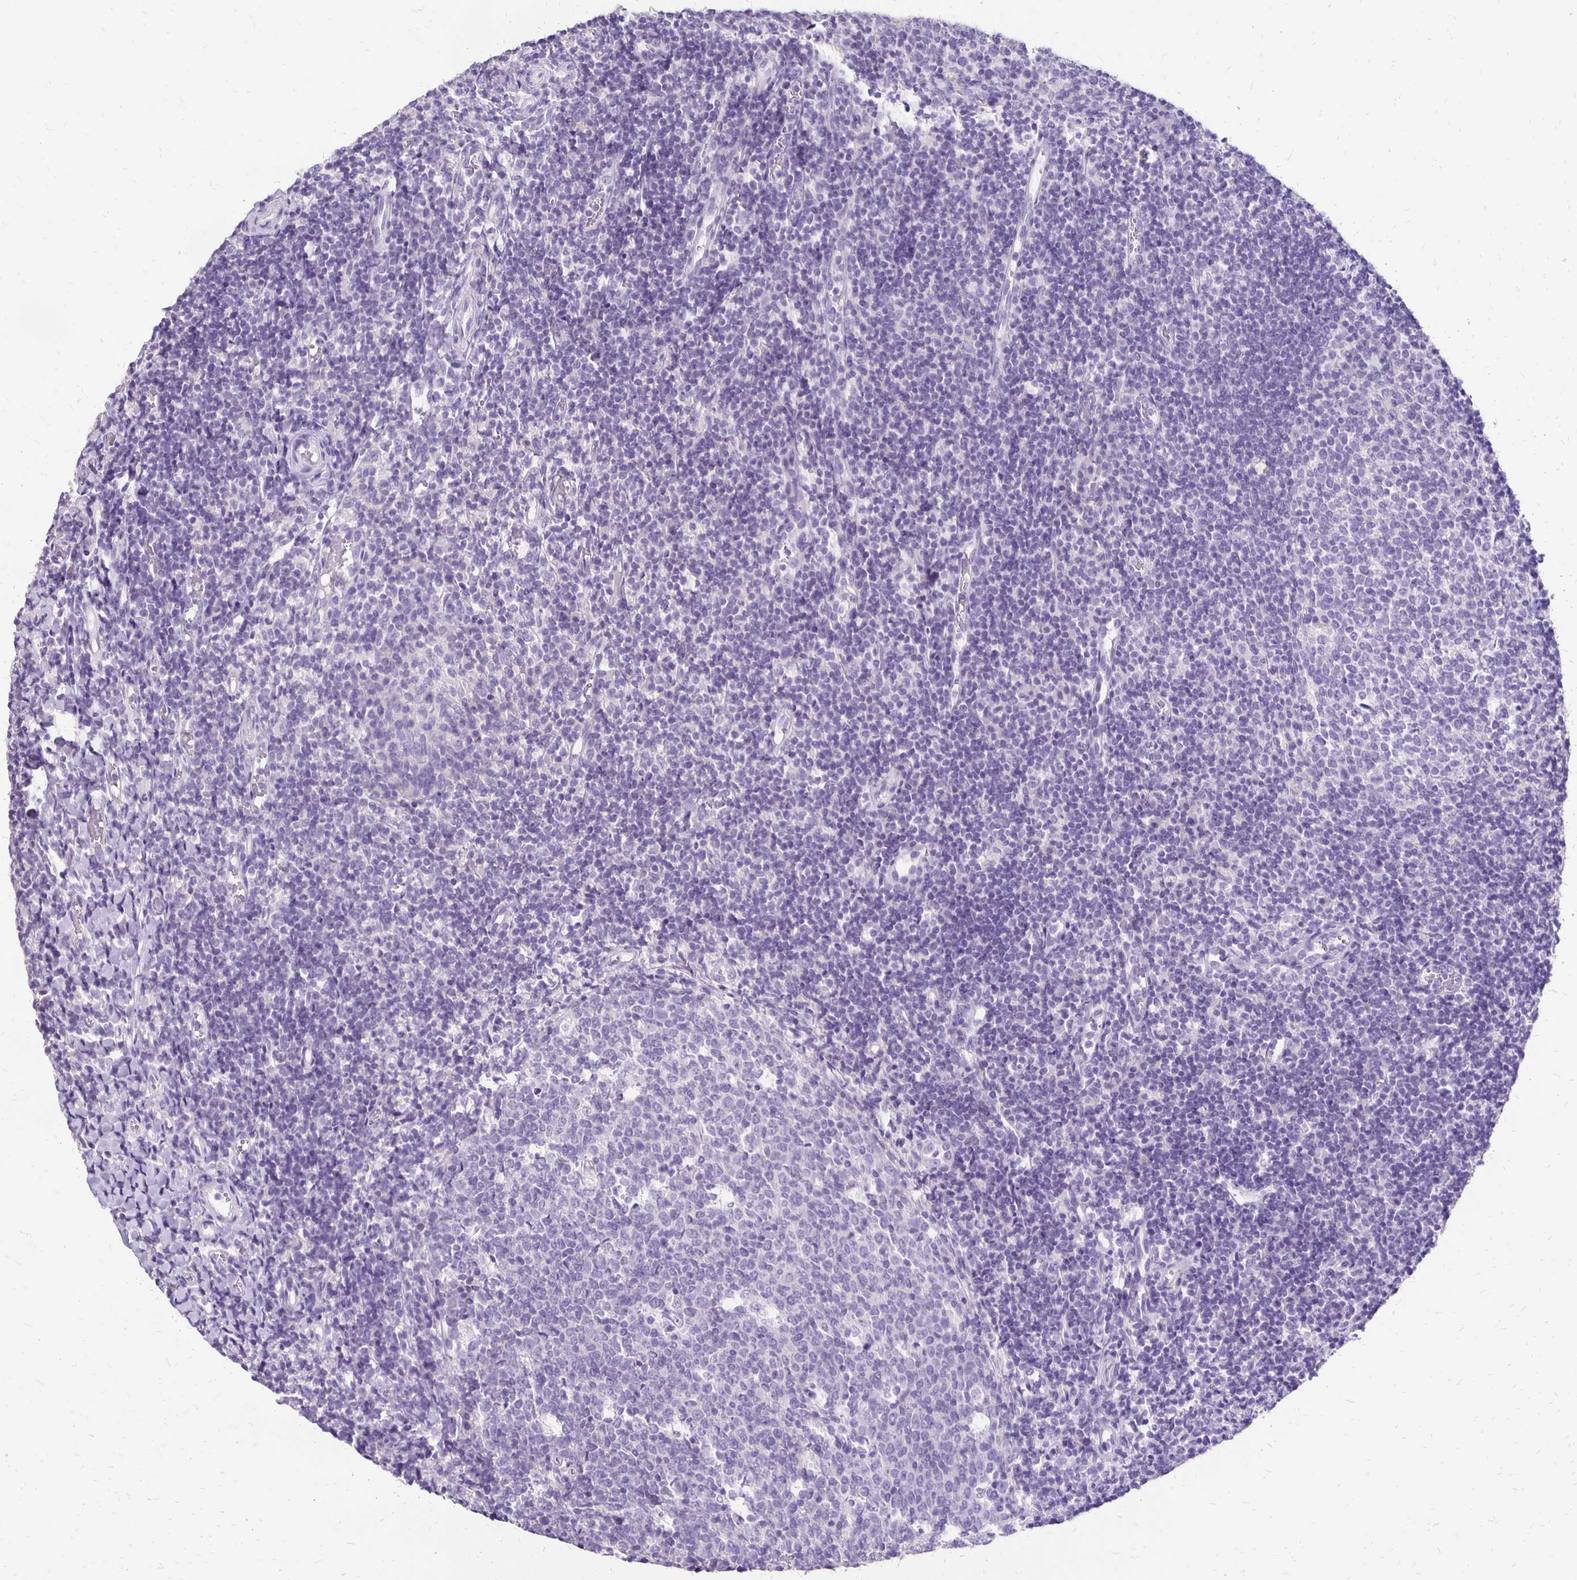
{"staining": {"intensity": "negative", "quantity": "none", "location": "none"}, "tissue": "tonsil", "cell_type": "Germinal center cells", "image_type": "normal", "snomed": [{"axis": "morphology", "description": "Normal tissue, NOS"}, {"axis": "topography", "description": "Tonsil"}], "caption": "IHC histopathology image of normal human tonsil stained for a protein (brown), which demonstrates no staining in germinal center cells.", "gene": "ANKRD45", "patient": {"sex": "female", "age": 10}}